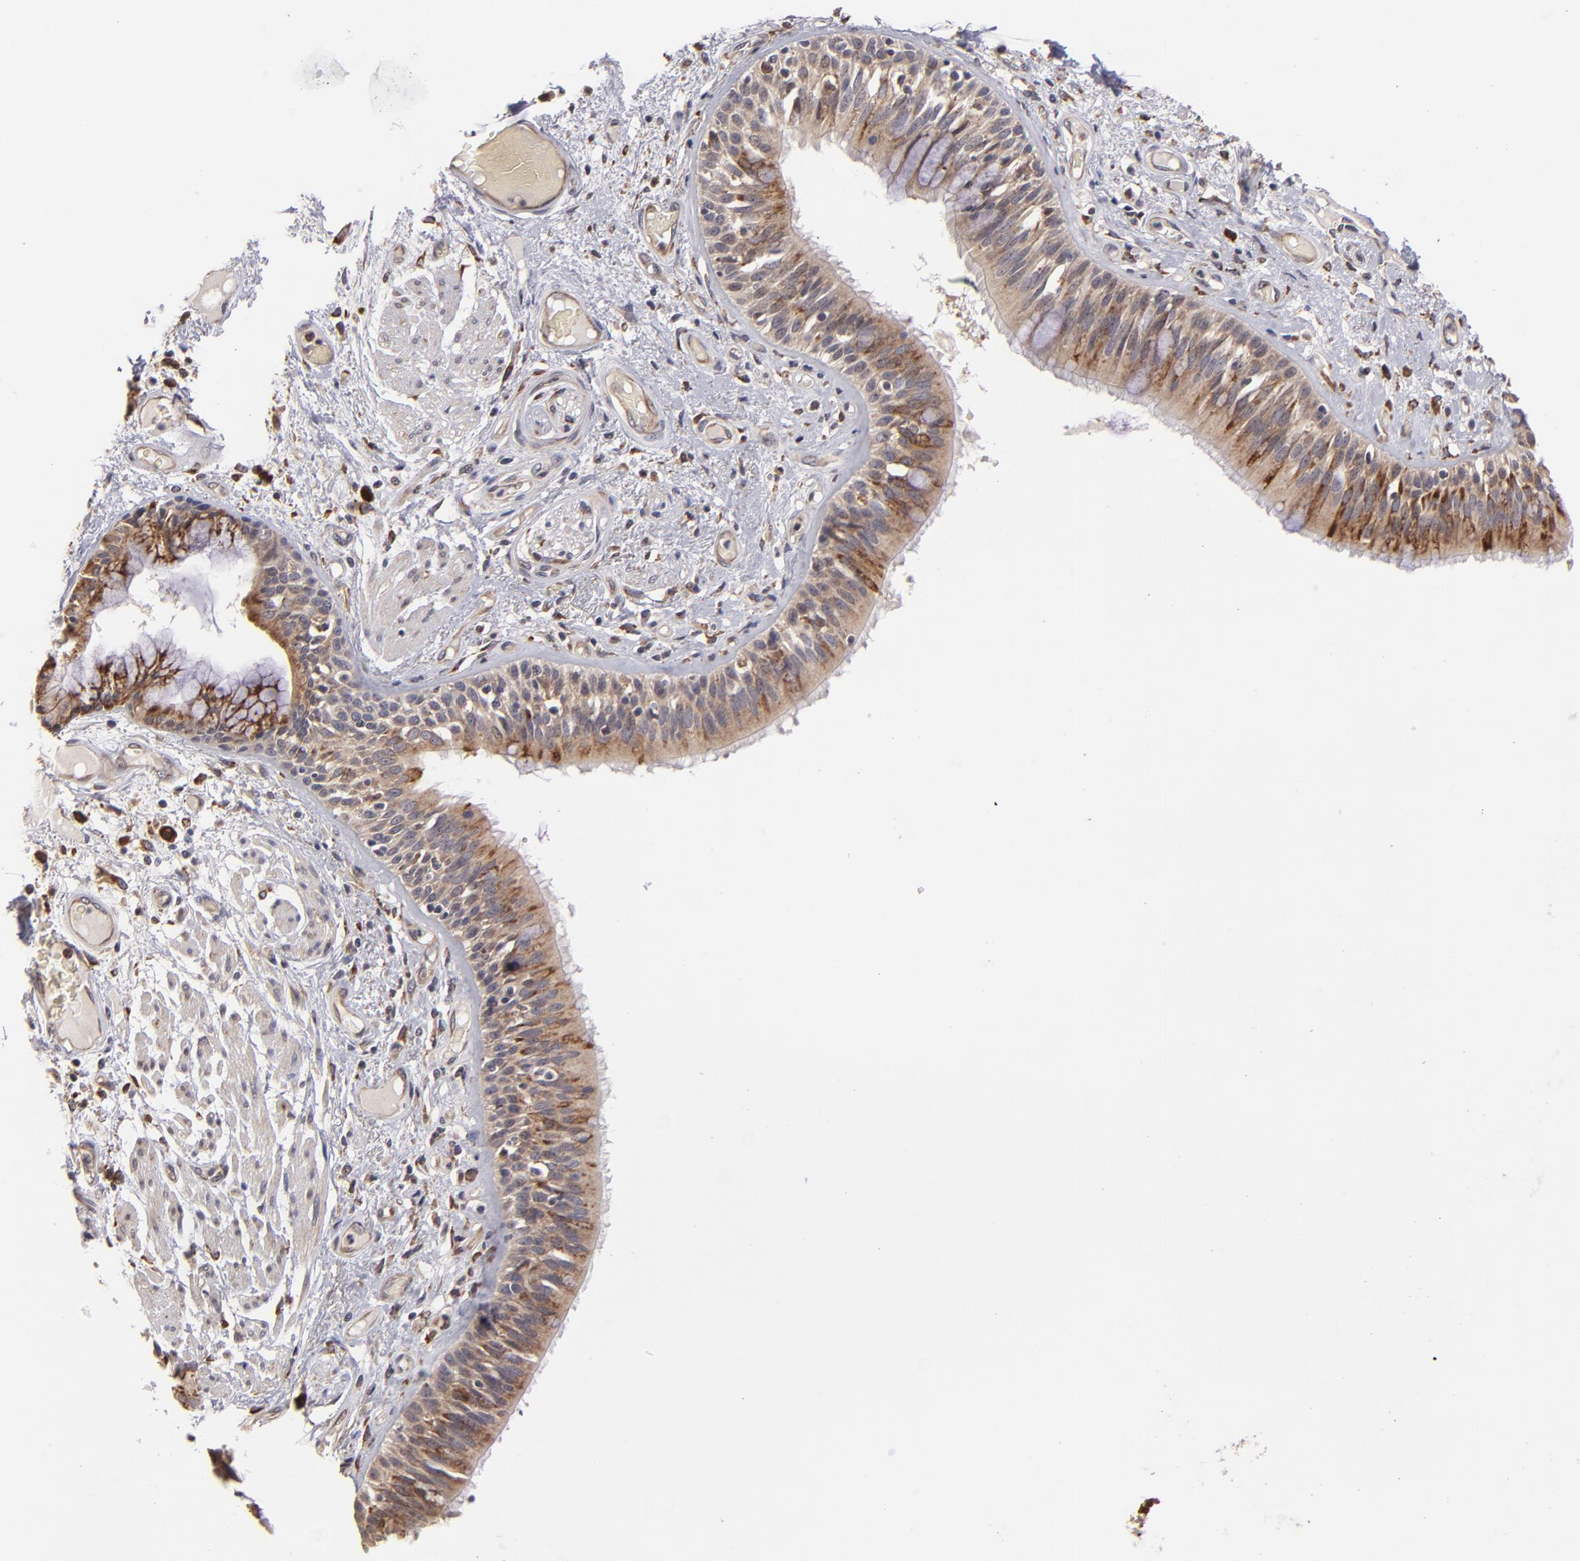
{"staining": {"intensity": "moderate", "quantity": ">75%", "location": "cytoplasmic/membranous"}, "tissue": "bronchus", "cell_type": "Respiratory epithelial cells", "image_type": "normal", "snomed": [{"axis": "morphology", "description": "Normal tissue, NOS"}, {"axis": "morphology", "description": "Squamous cell carcinoma, NOS"}, {"axis": "topography", "description": "Bronchus"}, {"axis": "topography", "description": "Lung"}], "caption": "Respiratory epithelial cells show medium levels of moderate cytoplasmic/membranous staining in about >75% of cells in benign human bronchus. (IHC, brightfield microscopy, high magnification).", "gene": "CASP1", "patient": {"sex": "female", "age": 47}}